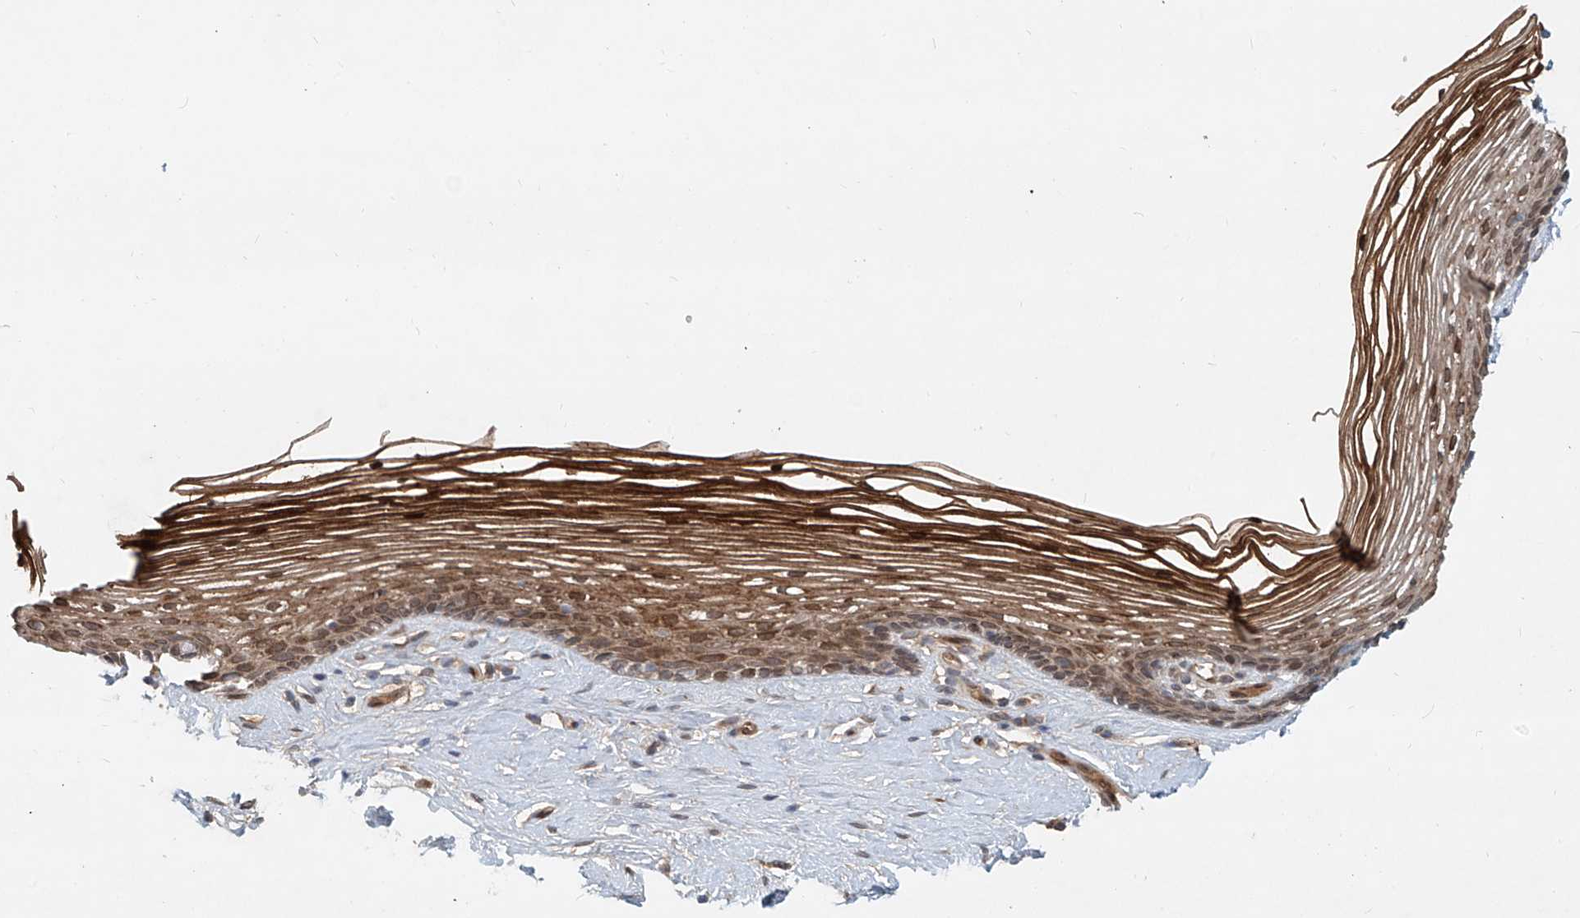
{"staining": {"intensity": "strong", "quantity": "25%-75%", "location": "cytoplasmic/membranous"}, "tissue": "vagina", "cell_type": "Squamous epithelial cells", "image_type": "normal", "snomed": [{"axis": "morphology", "description": "Normal tissue, NOS"}, {"axis": "topography", "description": "Vagina"}], "caption": "IHC image of normal vagina stained for a protein (brown), which shows high levels of strong cytoplasmic/membranous positivity in about 25%-75% of squamous epithelial cells.", "gene": "SASH1", "patient": {"sex": "female", "age": 46}}